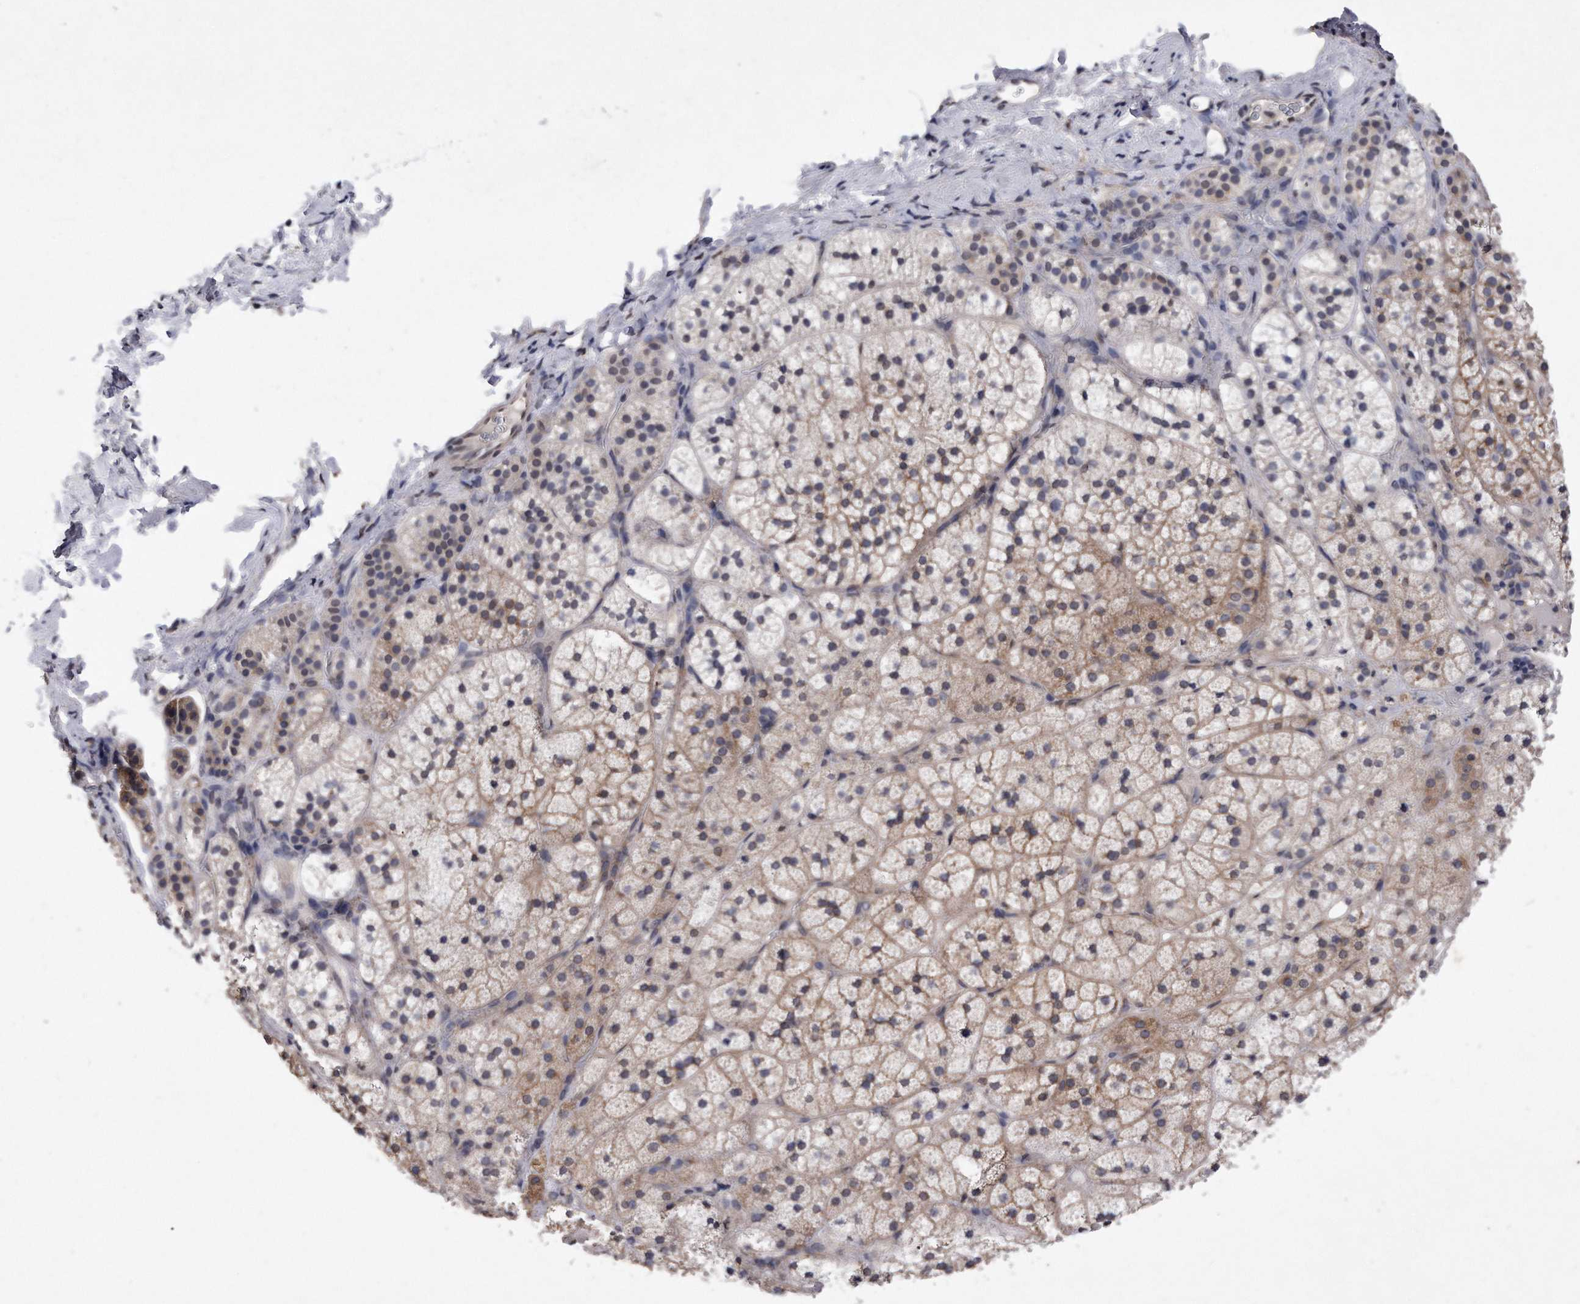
{"staining": {"intensity": "weak", "quantity": ">75%", "location": "cytoplasmic/membranous"}, "tissue": "adrenal gland", "cell_type": "Glandular cells", "image_type": "normal", "snomed": [{"axis": "morphology", "description": "Normal tissue, NOS"}, {"axis": "topography", "description": "Adrenal gland"}], "caption": "Protein staining of unremarkable adrenal gland demonstrates weak cytoplasmic/membranous staining in approximately >75% of glandular cells.", "gene": "DAB1", "patient": {"sex": "female", "age": 44}}